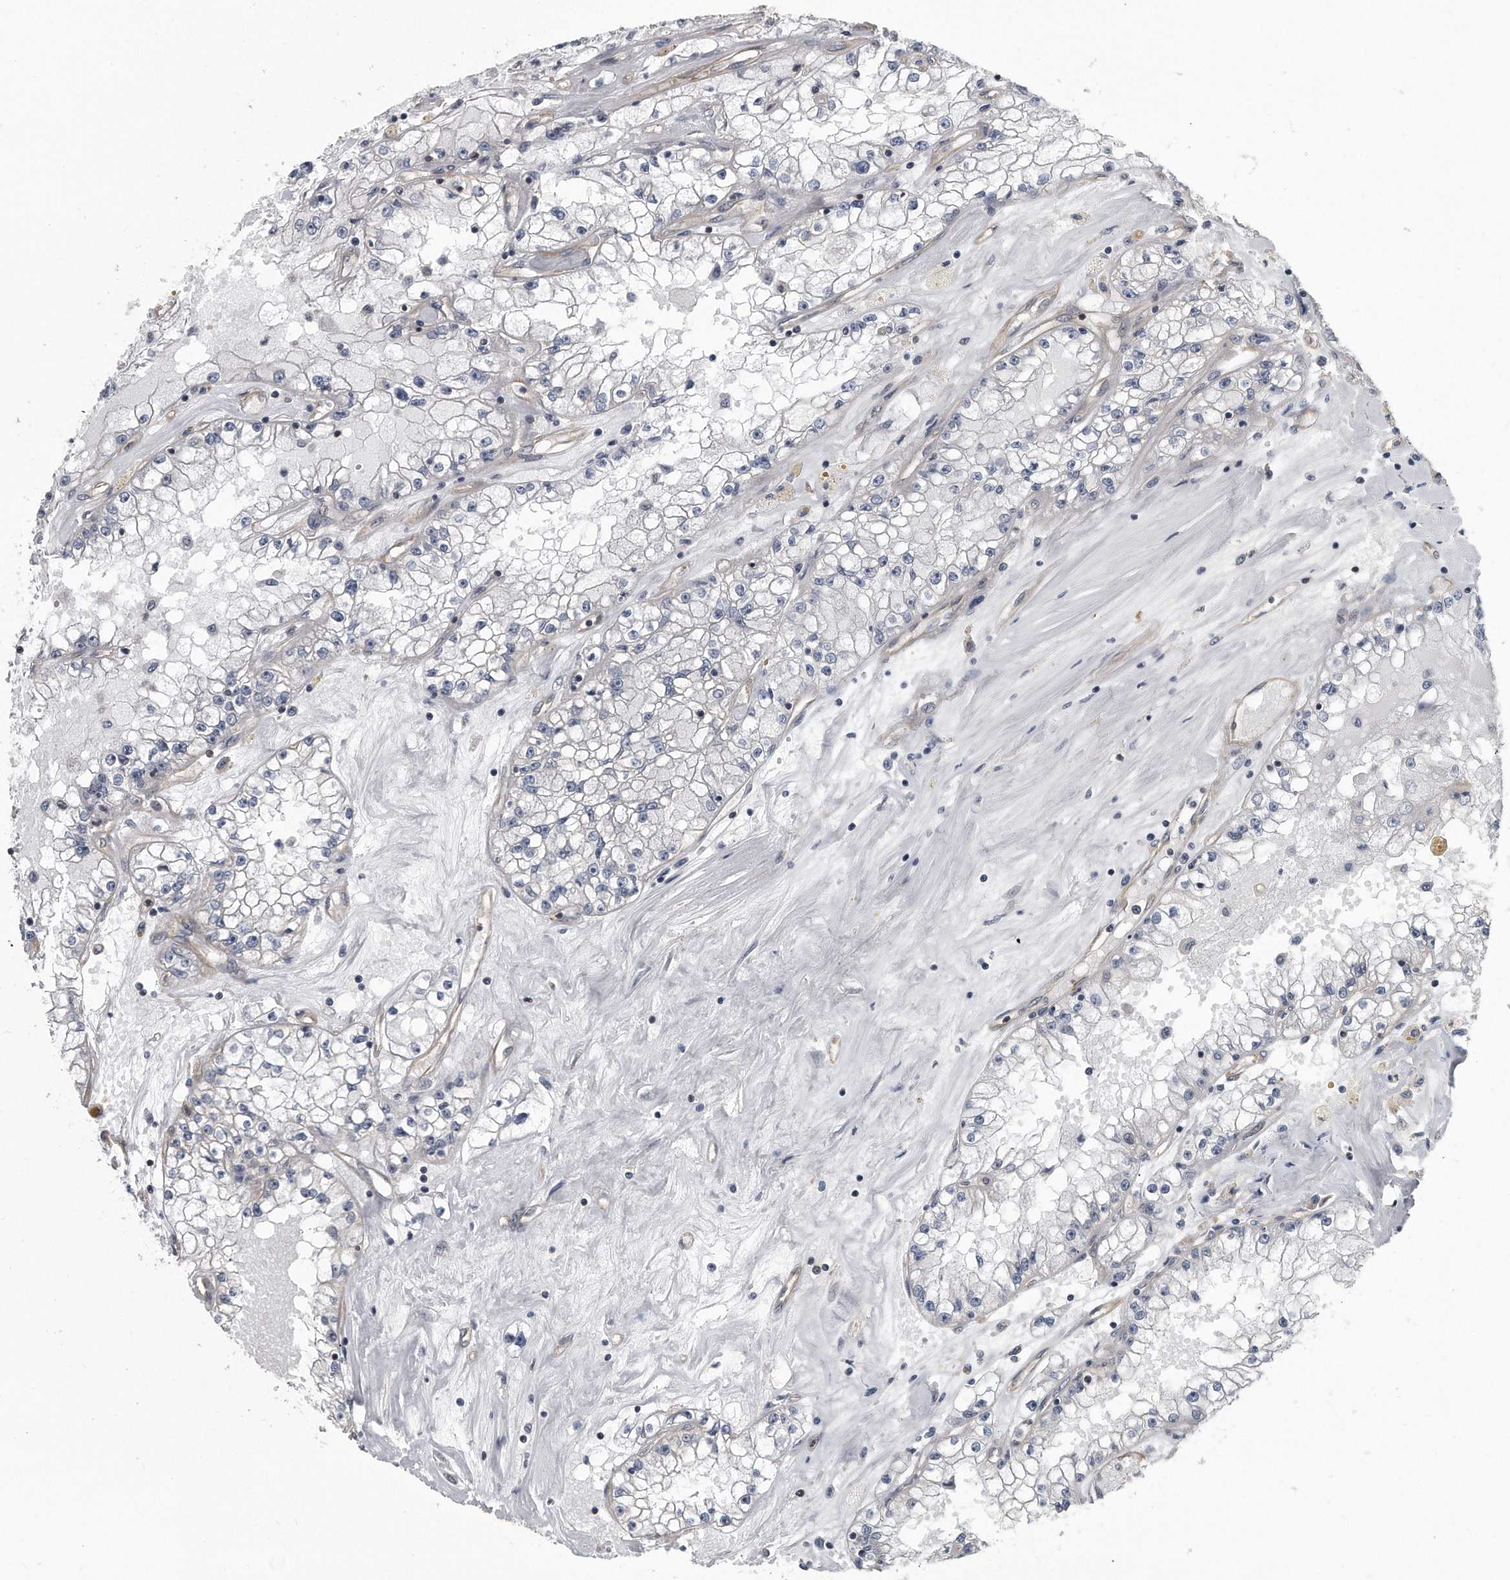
{"staining": {"intensity": "negative", "quantity": "none", "location": "none"}, "tissue": "renal cancer", "cell_type": "Tumor cells", "image_type": "cancer", "snomed": [{"axis": "morphology", "description": "Adenocarcinoma, NOS"}, {"axis": "topography", "description": "Kidney"}], "caption": "A micrograph of renal cancer stained for a protein shows no brown staining in tumor cells.", "gene": "ARMCX1", "patient": {"sex": "male", "age": 56}}